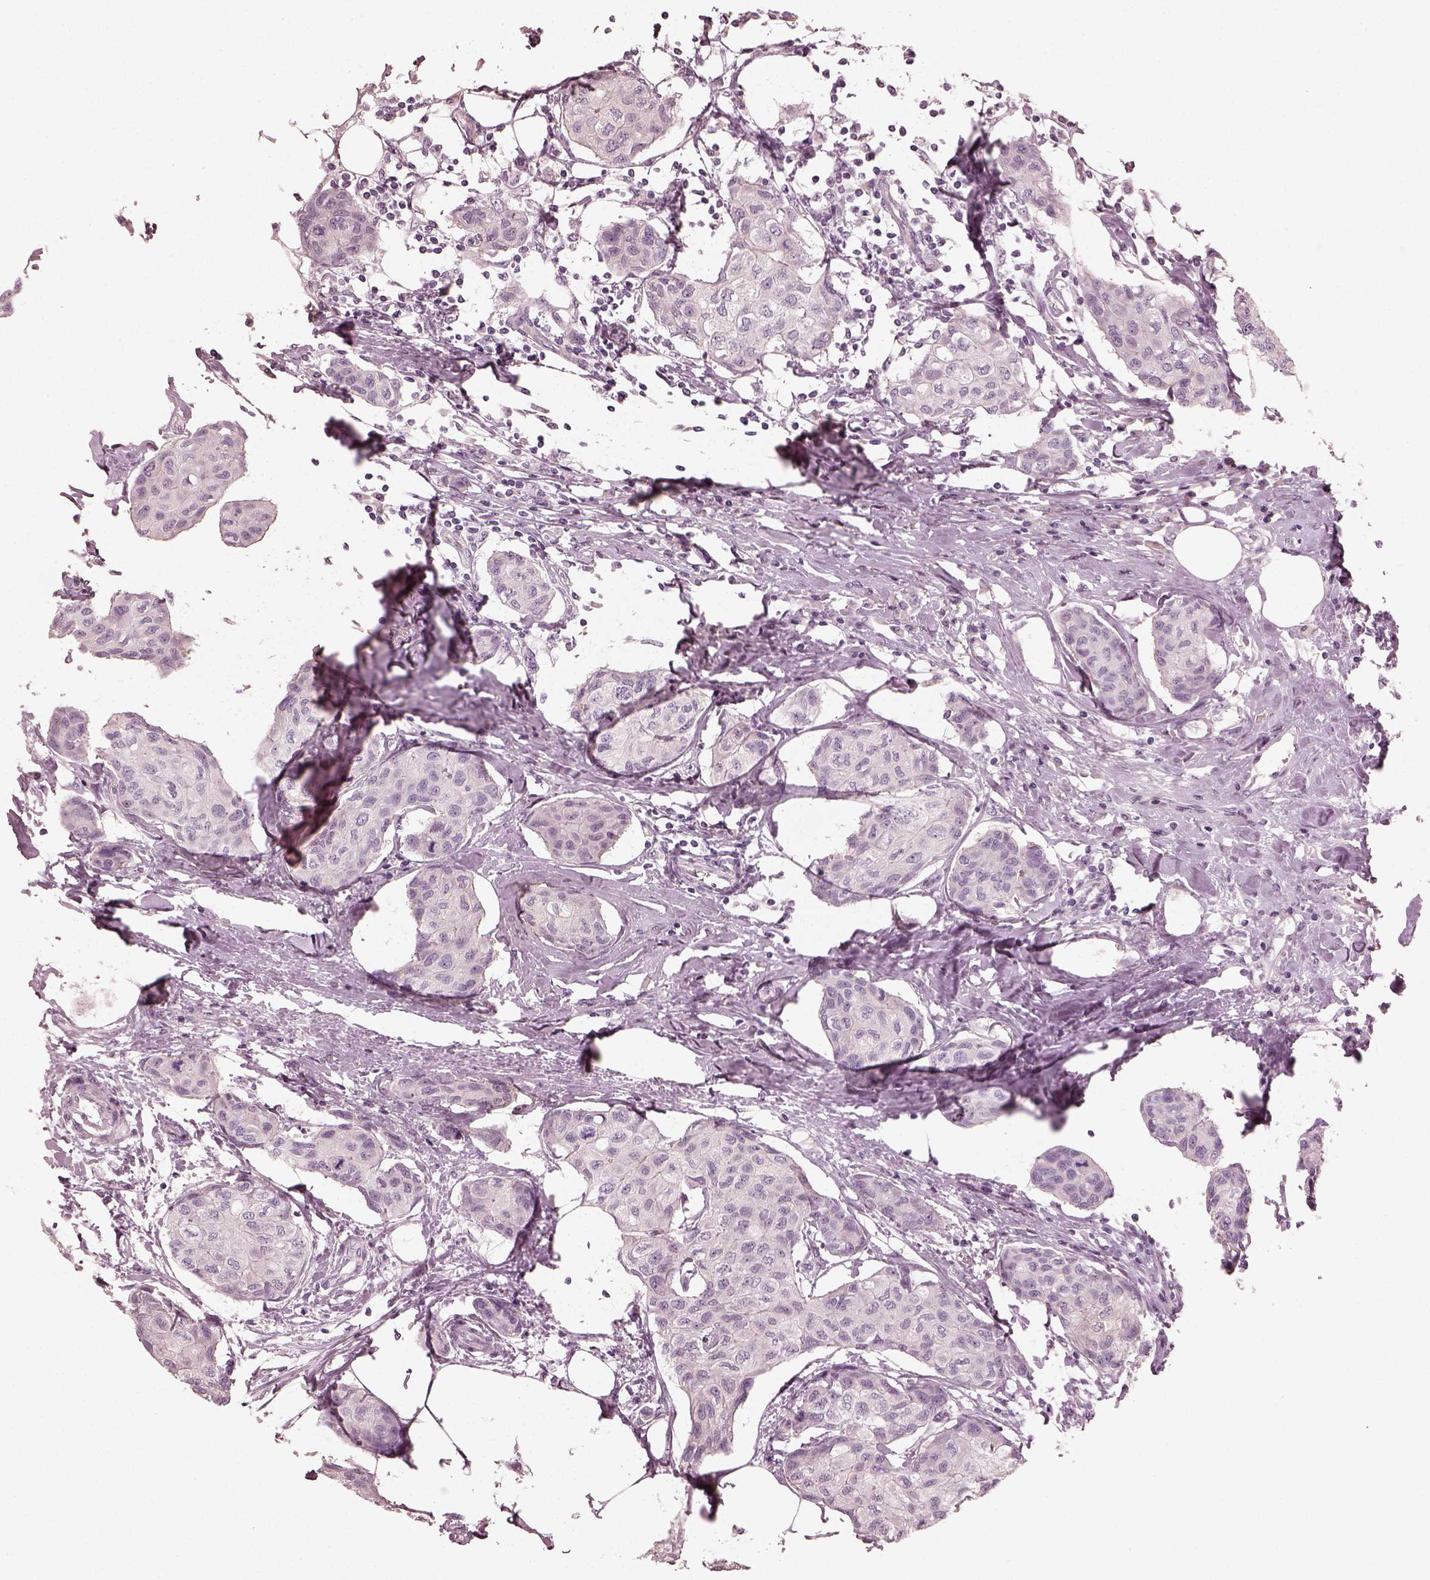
{"staining": {"intensity": "negative", "quantity": "none", "location": "none"}, "tissue": "breast cancer", "cell_type": "Tumor cells", "image_type": "cancer", "snomed": [{"axis": "morphology", "description": "Duct carcinoma"}, {"axis": "topography", "description": "Breast"}], "caption": "IHC micrograph of neoplastic tissue: intraductal carcinoma (breast) stained with DAB demonstrates no significant protein expression in tumor cells. Nuclei are stained in blue.", "gene": "OPTC", "patient": {"sex": "female", "age": 80}}